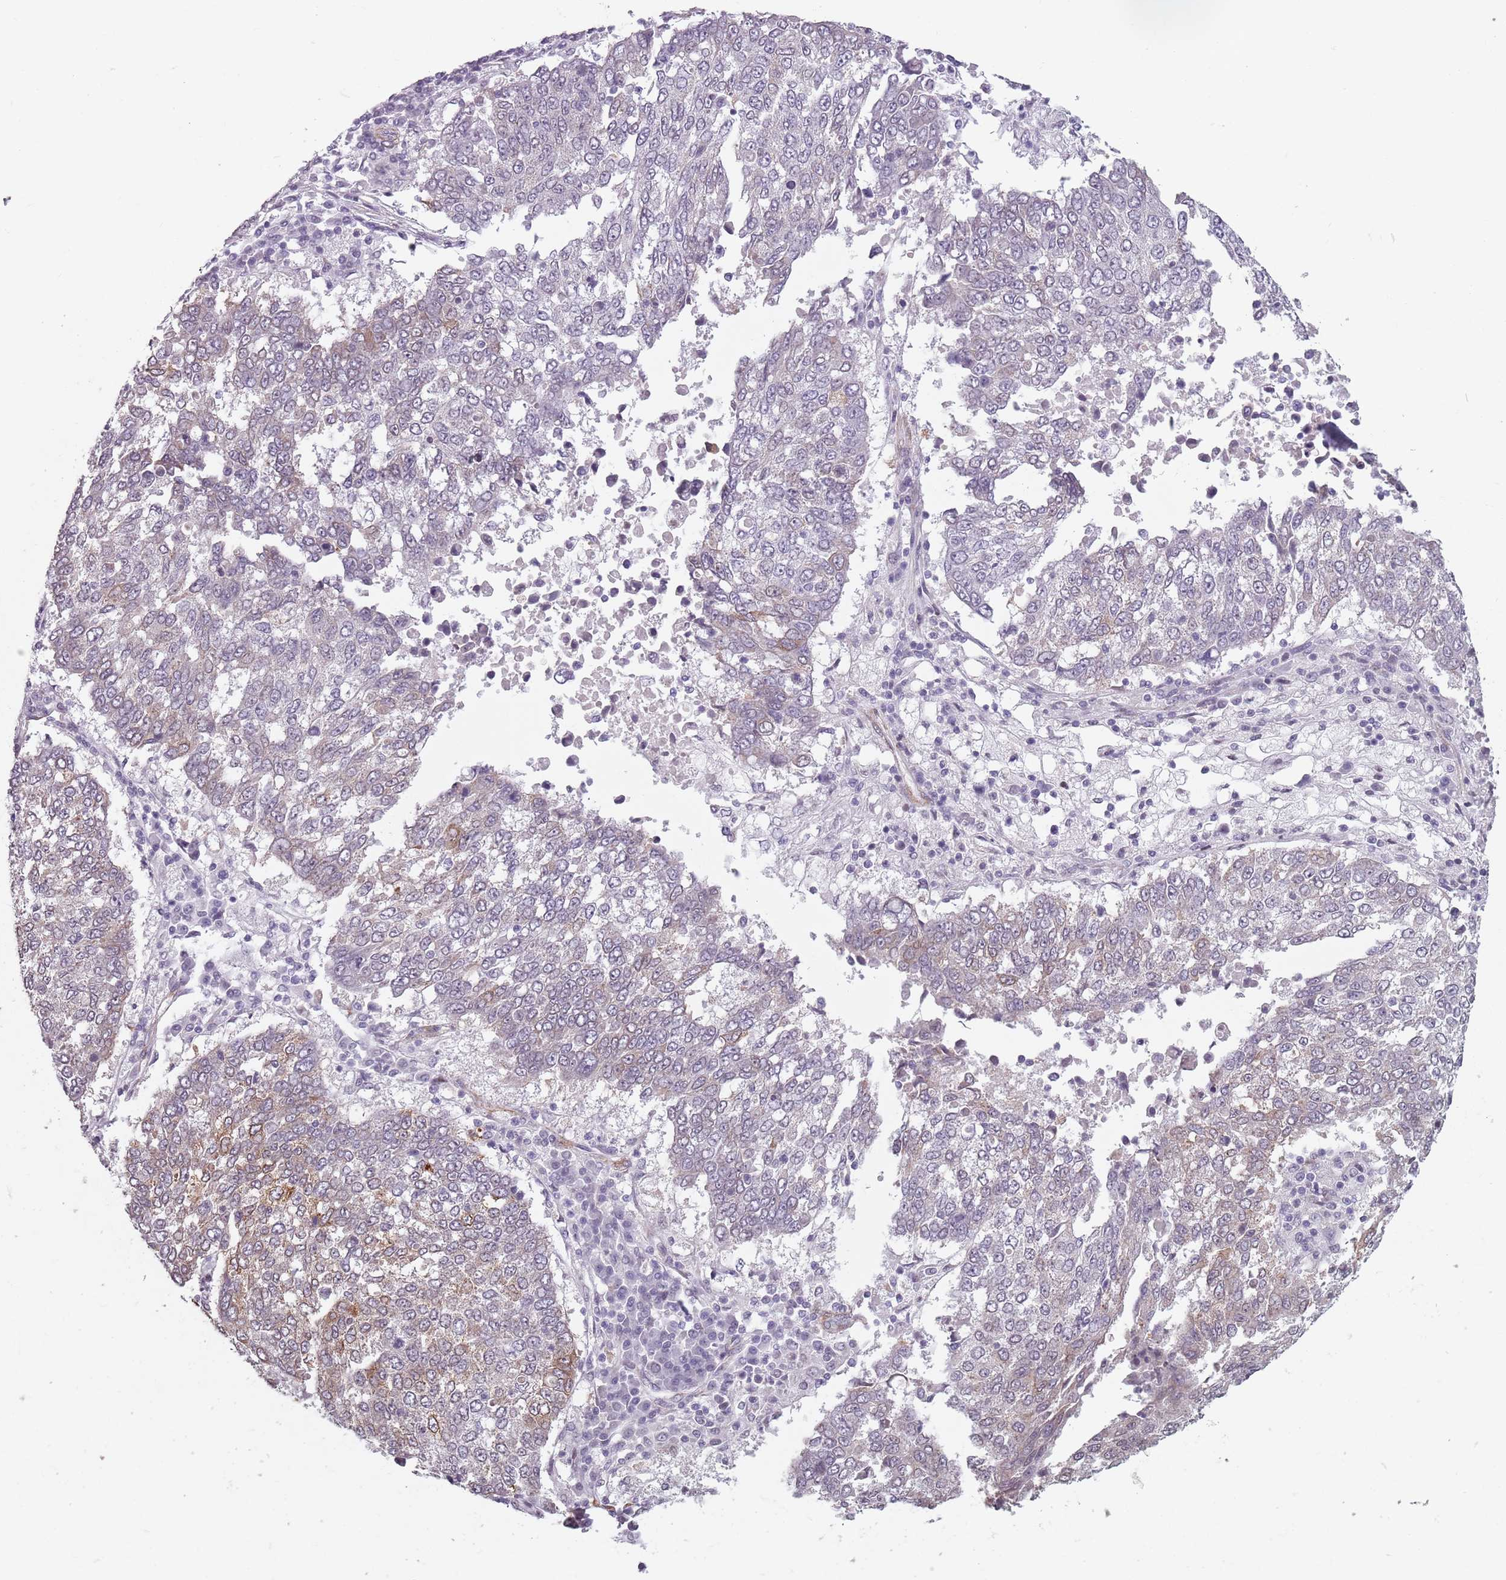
{"staining": {"intensity": "weak", "quantity": "<25%", "location": "cytoplasmic/membranous"}, "tissue": "lung cancer", "cell_type": "Tumor cells", "image_type": "cancer", "snomed": [{"axis": "morphology", "description": "Squamous cell carcinoma, NOS"}, {"axis": "topography", "description": "Lung"}], "caption": "High magnification brightfield microscopy of lung cancer (squamous cell carcinoma) stained with DAB (brown) and counterstained with hematoxylin (blue): tumor cells show no significant staining.", "gene": "TMC4", "patient": {"sex": "male", "age": 73}}